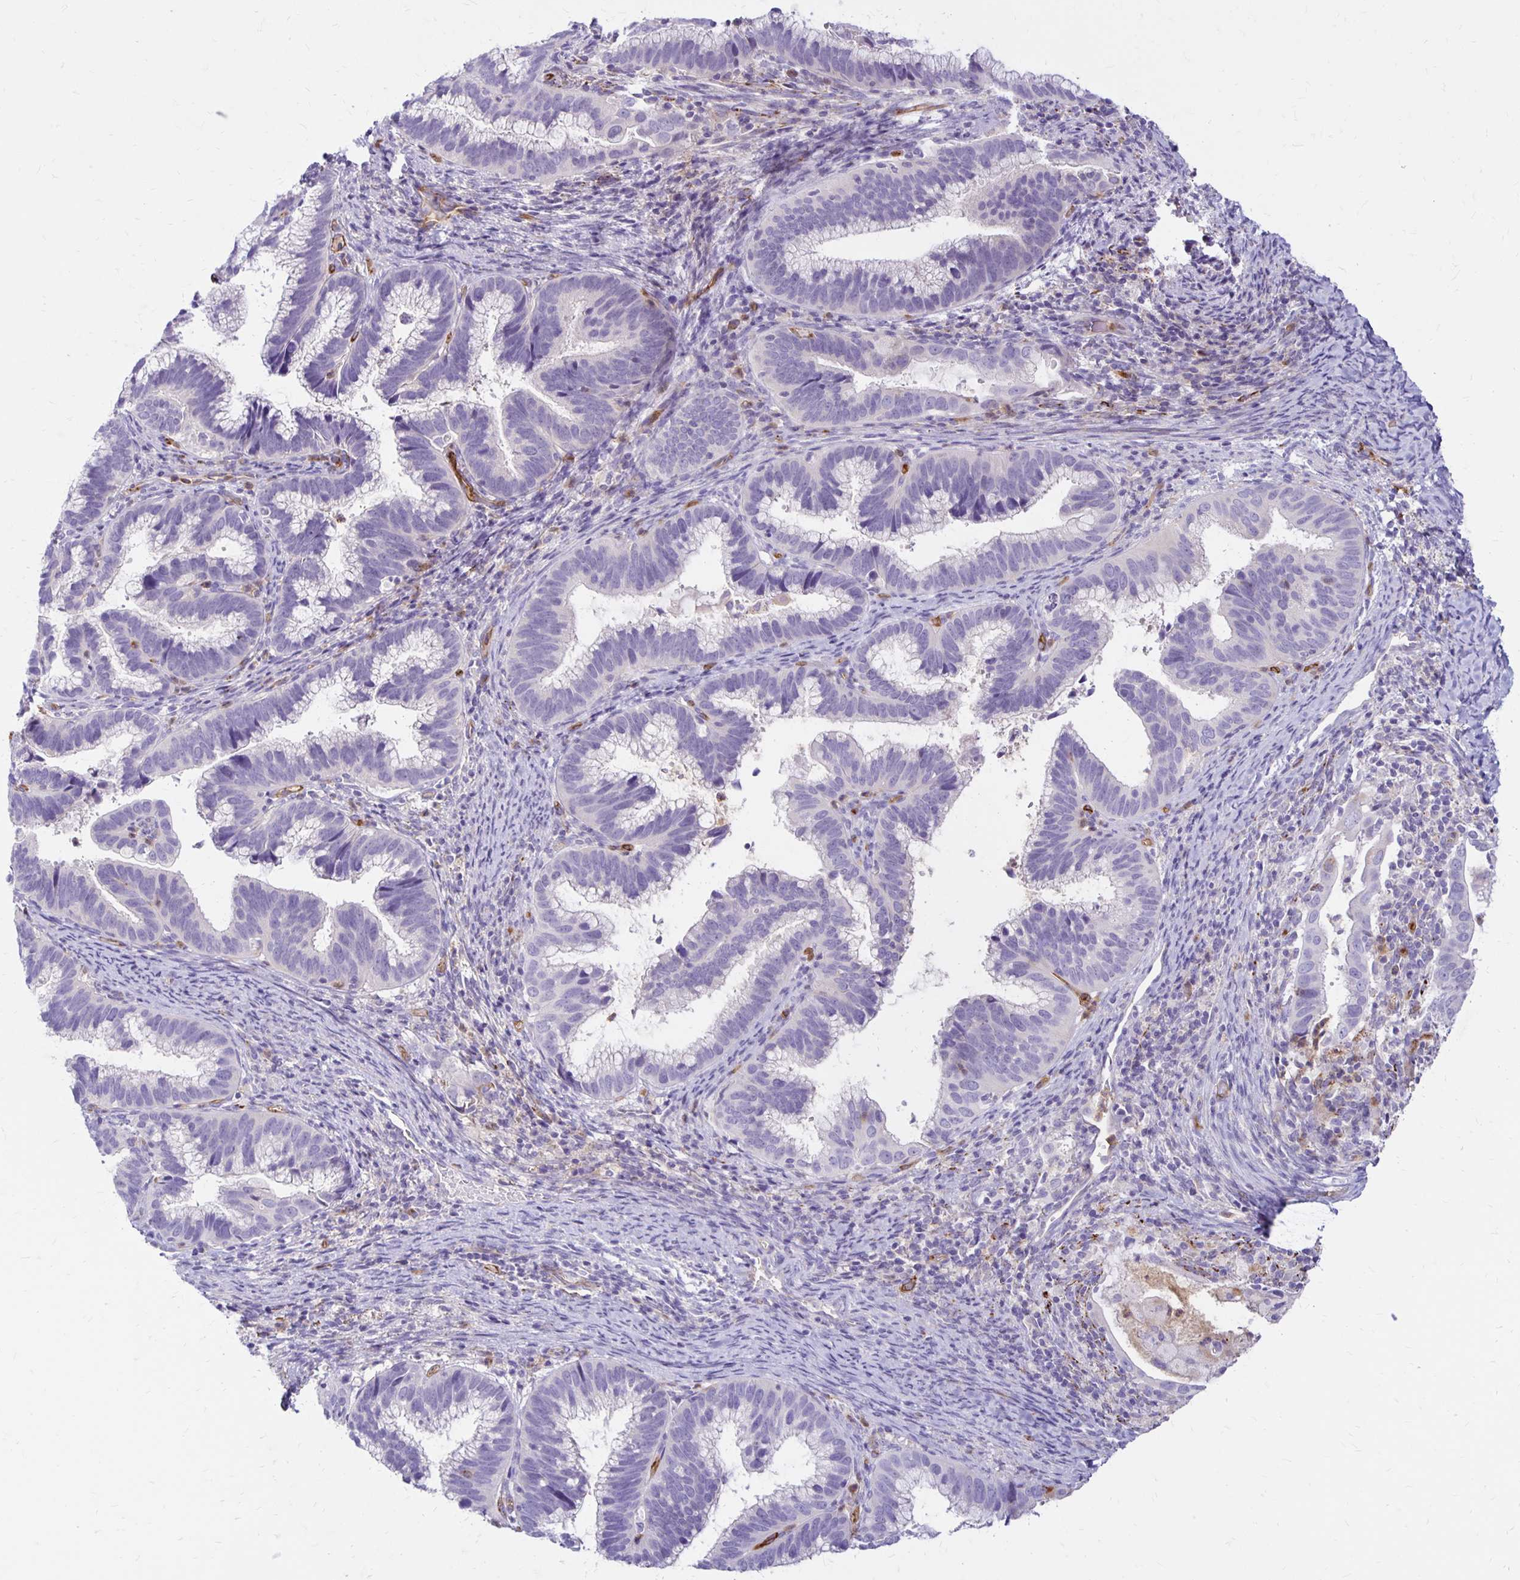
{"staining": {"intensity": "negative", "quantity": "none", "location": "none"}, "tissue": "cervical cancer", "cell_type": "Tumor cells", "image_type": "cancer", "snomed": [{"axis": "morphology", "description": "Adenocarcinoma, NOS"}, {"axis": "topography", "description": "Cervix"}], "caption": "Human cervical adenocarcinoma stained for a protein using immunohistochemistry displays no expression in tumor cells.", "gene": "TTYH1", "patient": {"sex": "female", "age": 61}}